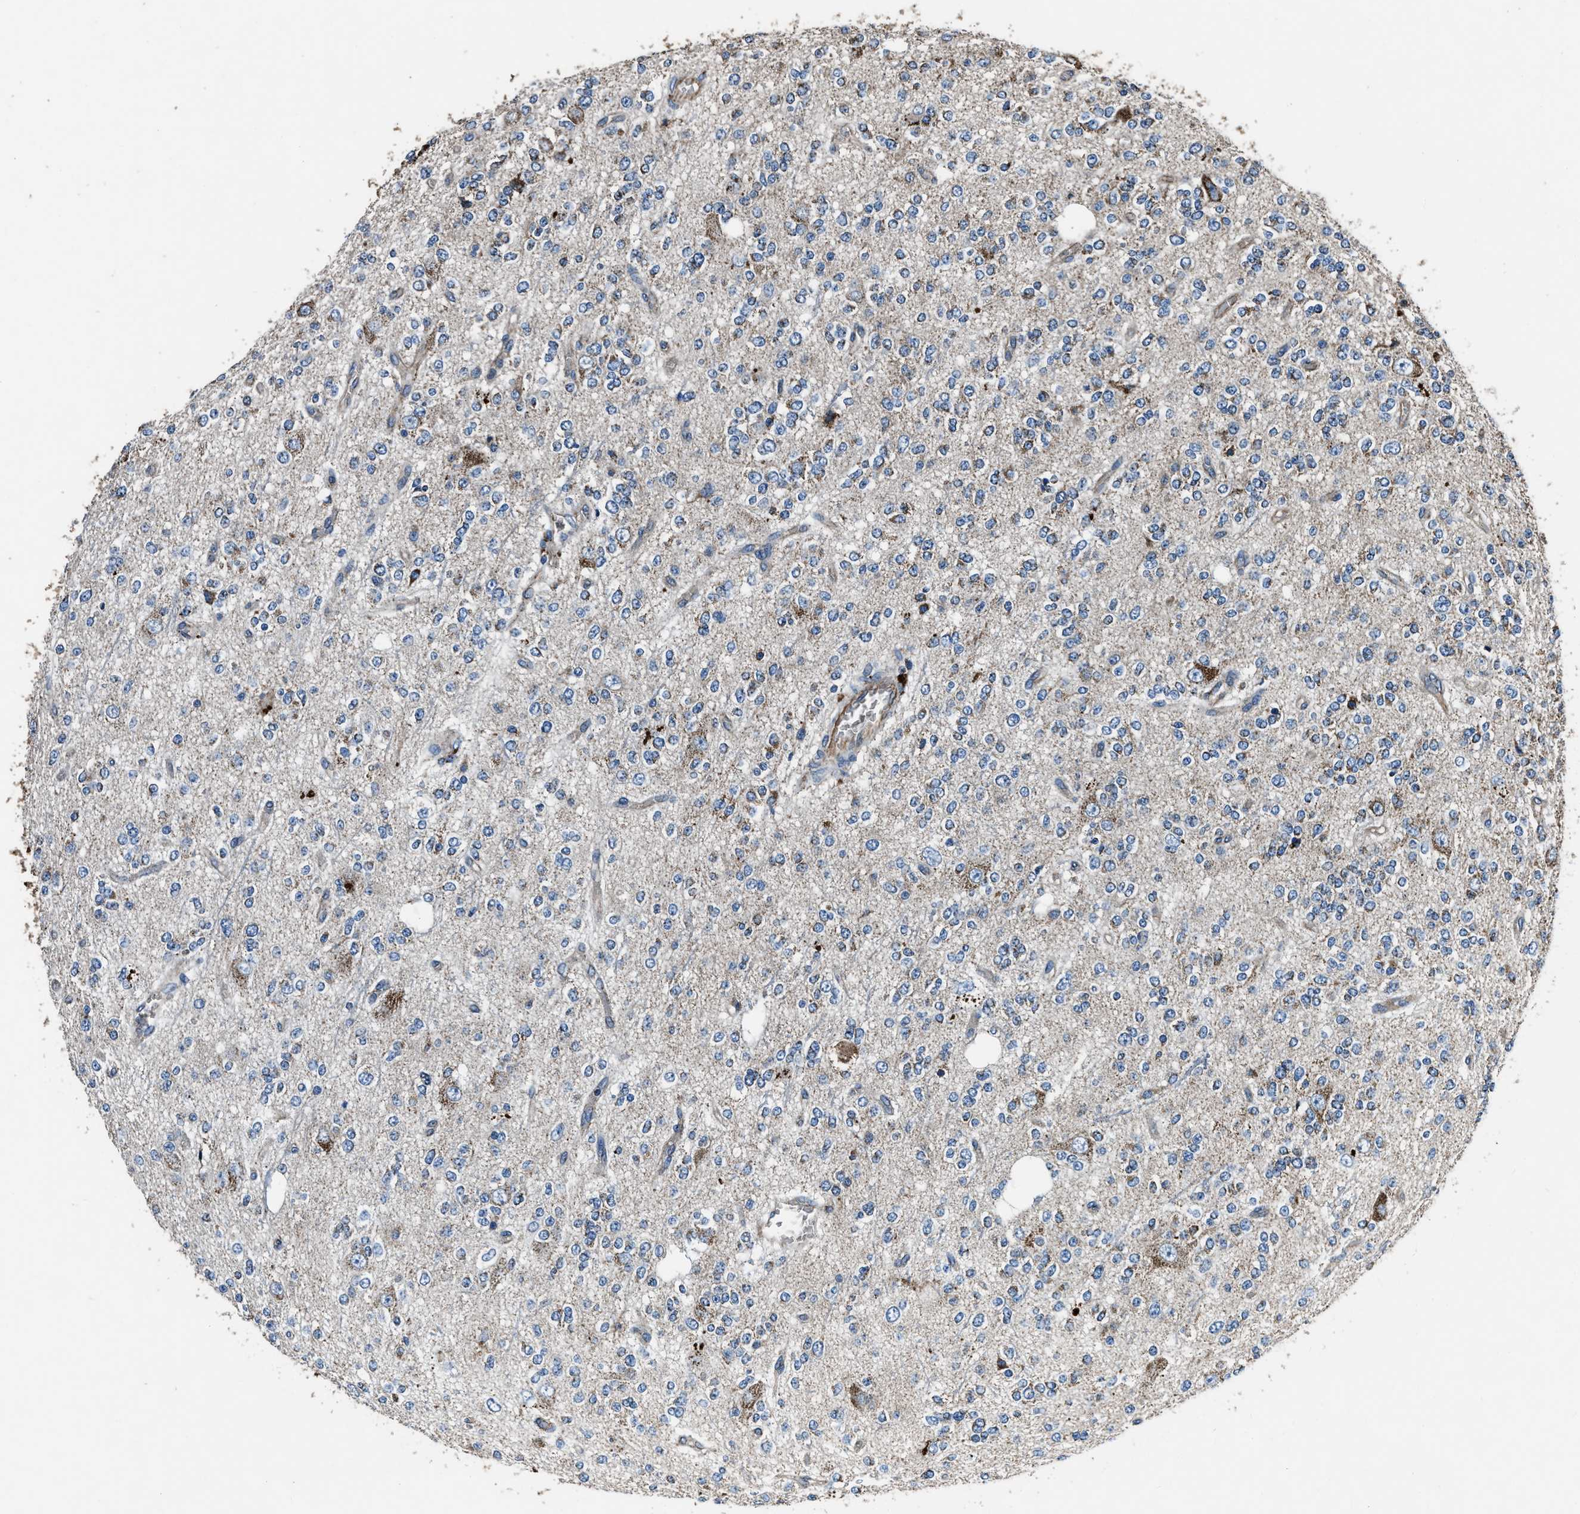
{"staining": {"intensity": "moderate", "quantity": "<25%", "location": "cytoplasmic/membranous"}, "tissue": "glioma", "cell_type": "Tumor cells", "image_type": "cancer", "snomed": [{"axis": "morphology", "description": "Glioma, malignant, Low grade"}, {"axis": "topography", "description": "Brain"}], "caption": "Glioma stained with a brown dye demonstrates moderate cytoplasmic/membranous positive staining in approximately <25% of tumor cells.", "gene": "OGDH", "patient": {"sex": "male", "age": 38}}